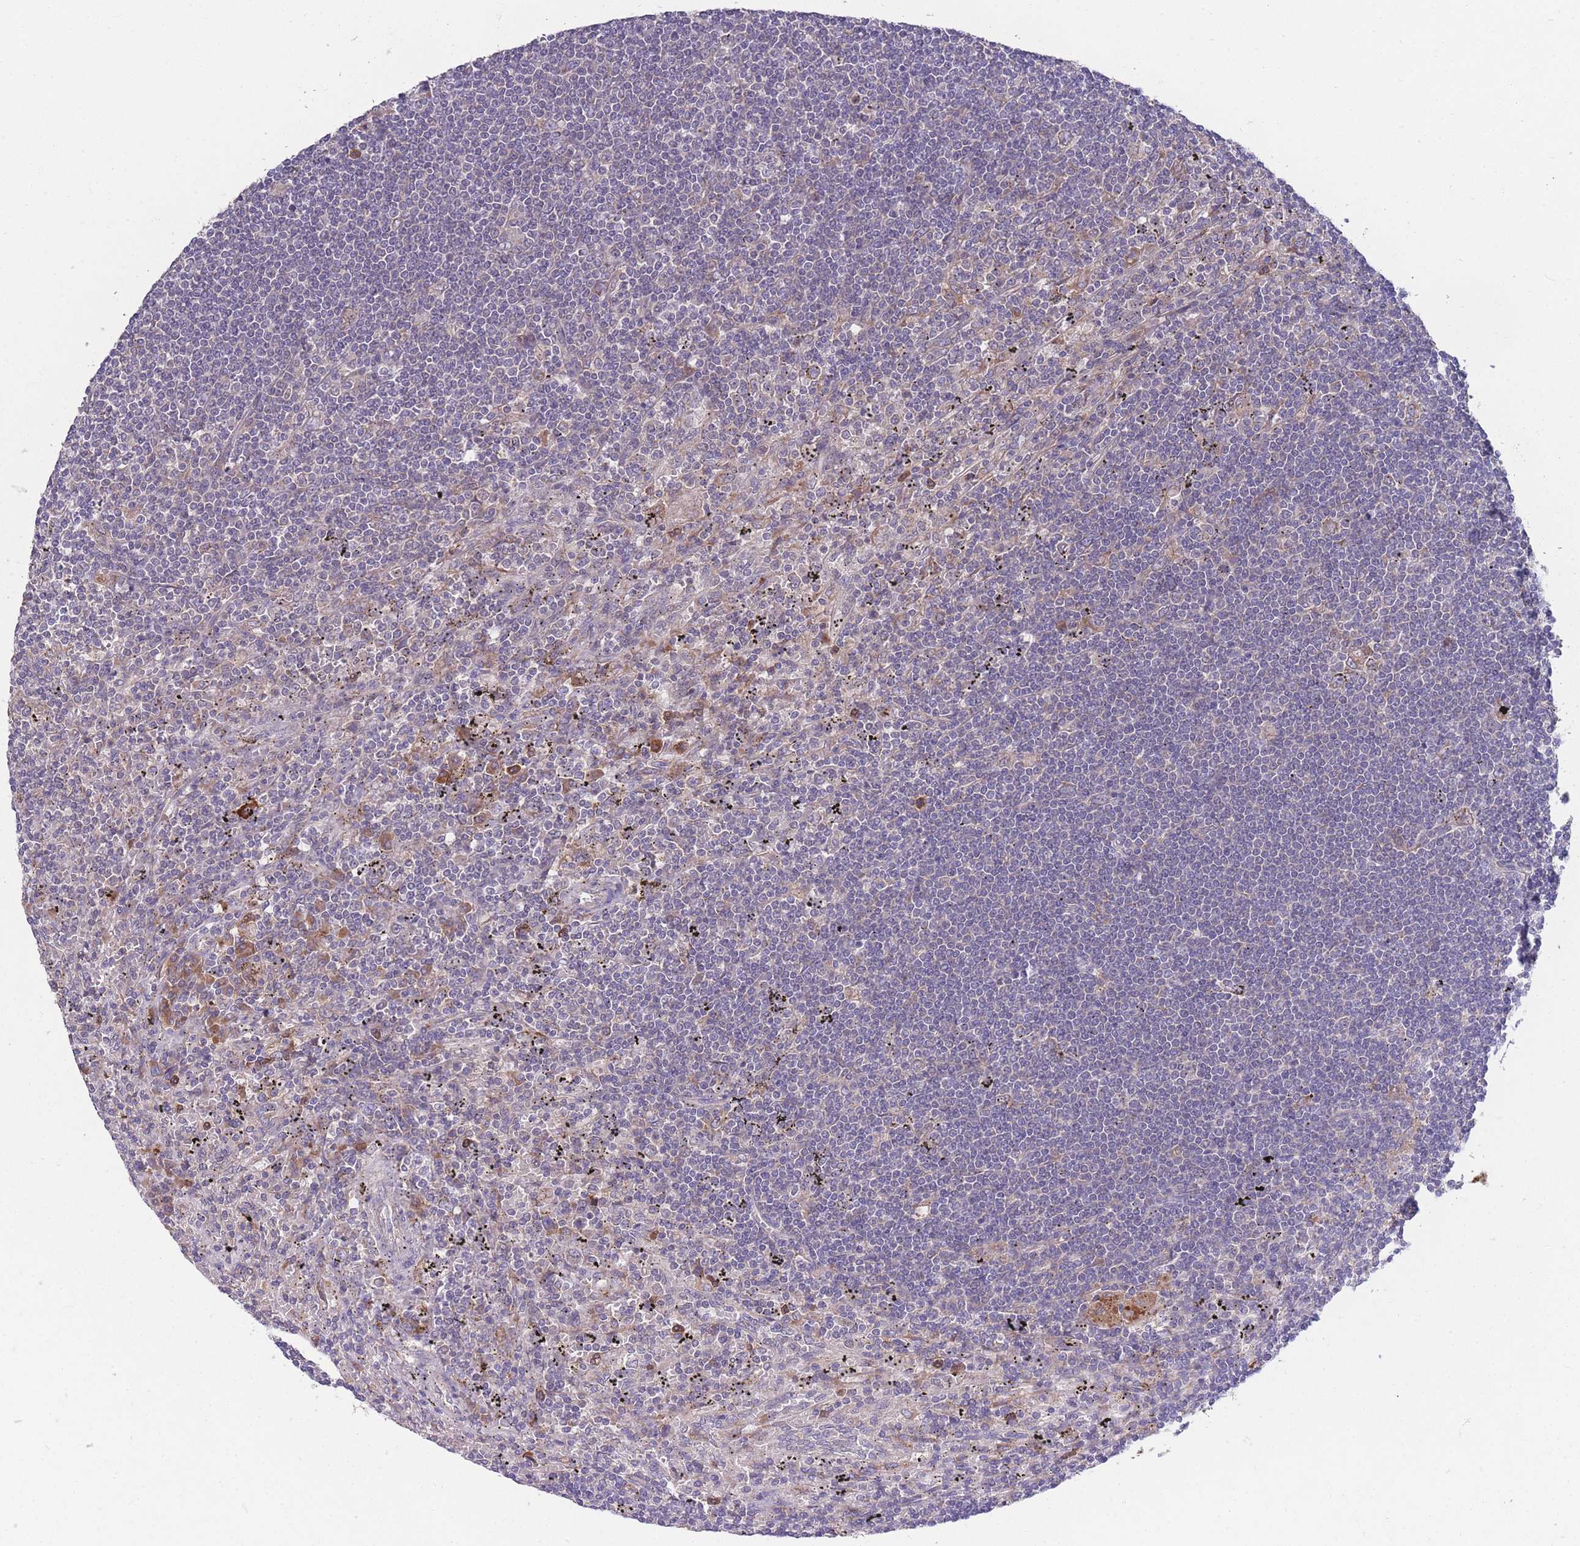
{"staining": {"intensity": "negative", "quantity": "none", "location": "none"}, "tissue": "lymphoma", "cell_type": "Tumor cells", "image_type": "cancer", "snomed": [{"axis": "morphology", "description": "Malignant lymphoma, non-Hodgkin's type, Low grade"}, {"axis": "topography", "description": "Spleen"}], "caption": "Lymphoma was stained to show a protein in brown. There is no significant positivity in tumor cells.", "gene": "STIM2", "patient": {"sex": "male", "age": 76}}